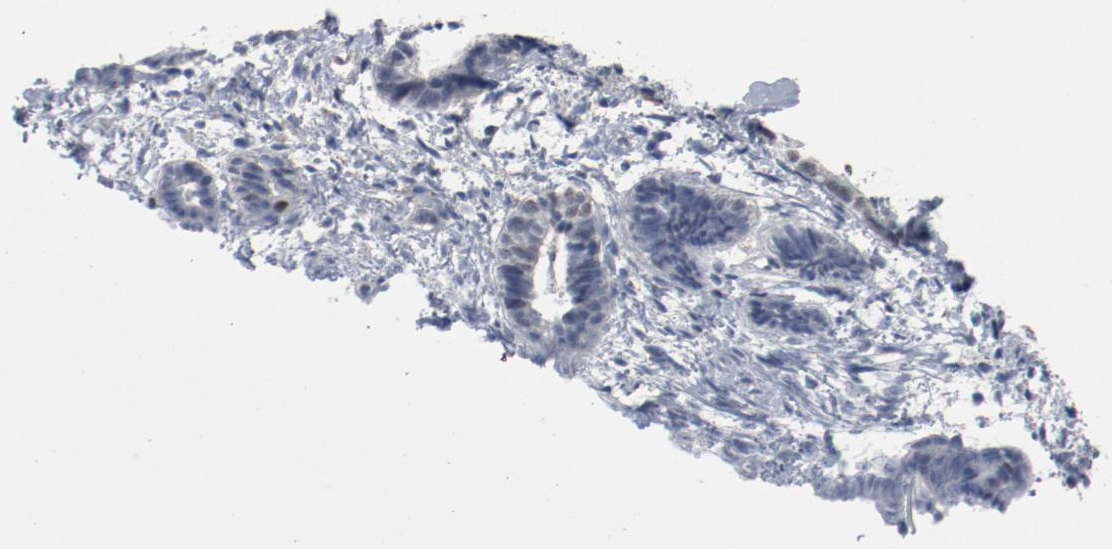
{"staining": {"intensity": "moderate", "quantity": ">75%", "location": "nuclear"}, "tissue": "endometrium", "cell_type": "Cells in endometrial stroma", "image_type": "normal", "snomed": [{"axis": "morphology", "description": "Normal tissue, NOS"}, {"axis": "topography", "description": "Smooth muscle"}, {"axis": "topography", "description": "Endometrium"}], "caption": "Endometrium stained with a protein marker demonstrates moderate staining in cells in endometrial stroma.", "gene": "JMJD6", "patient": {"sex": "female", "age": 57}}